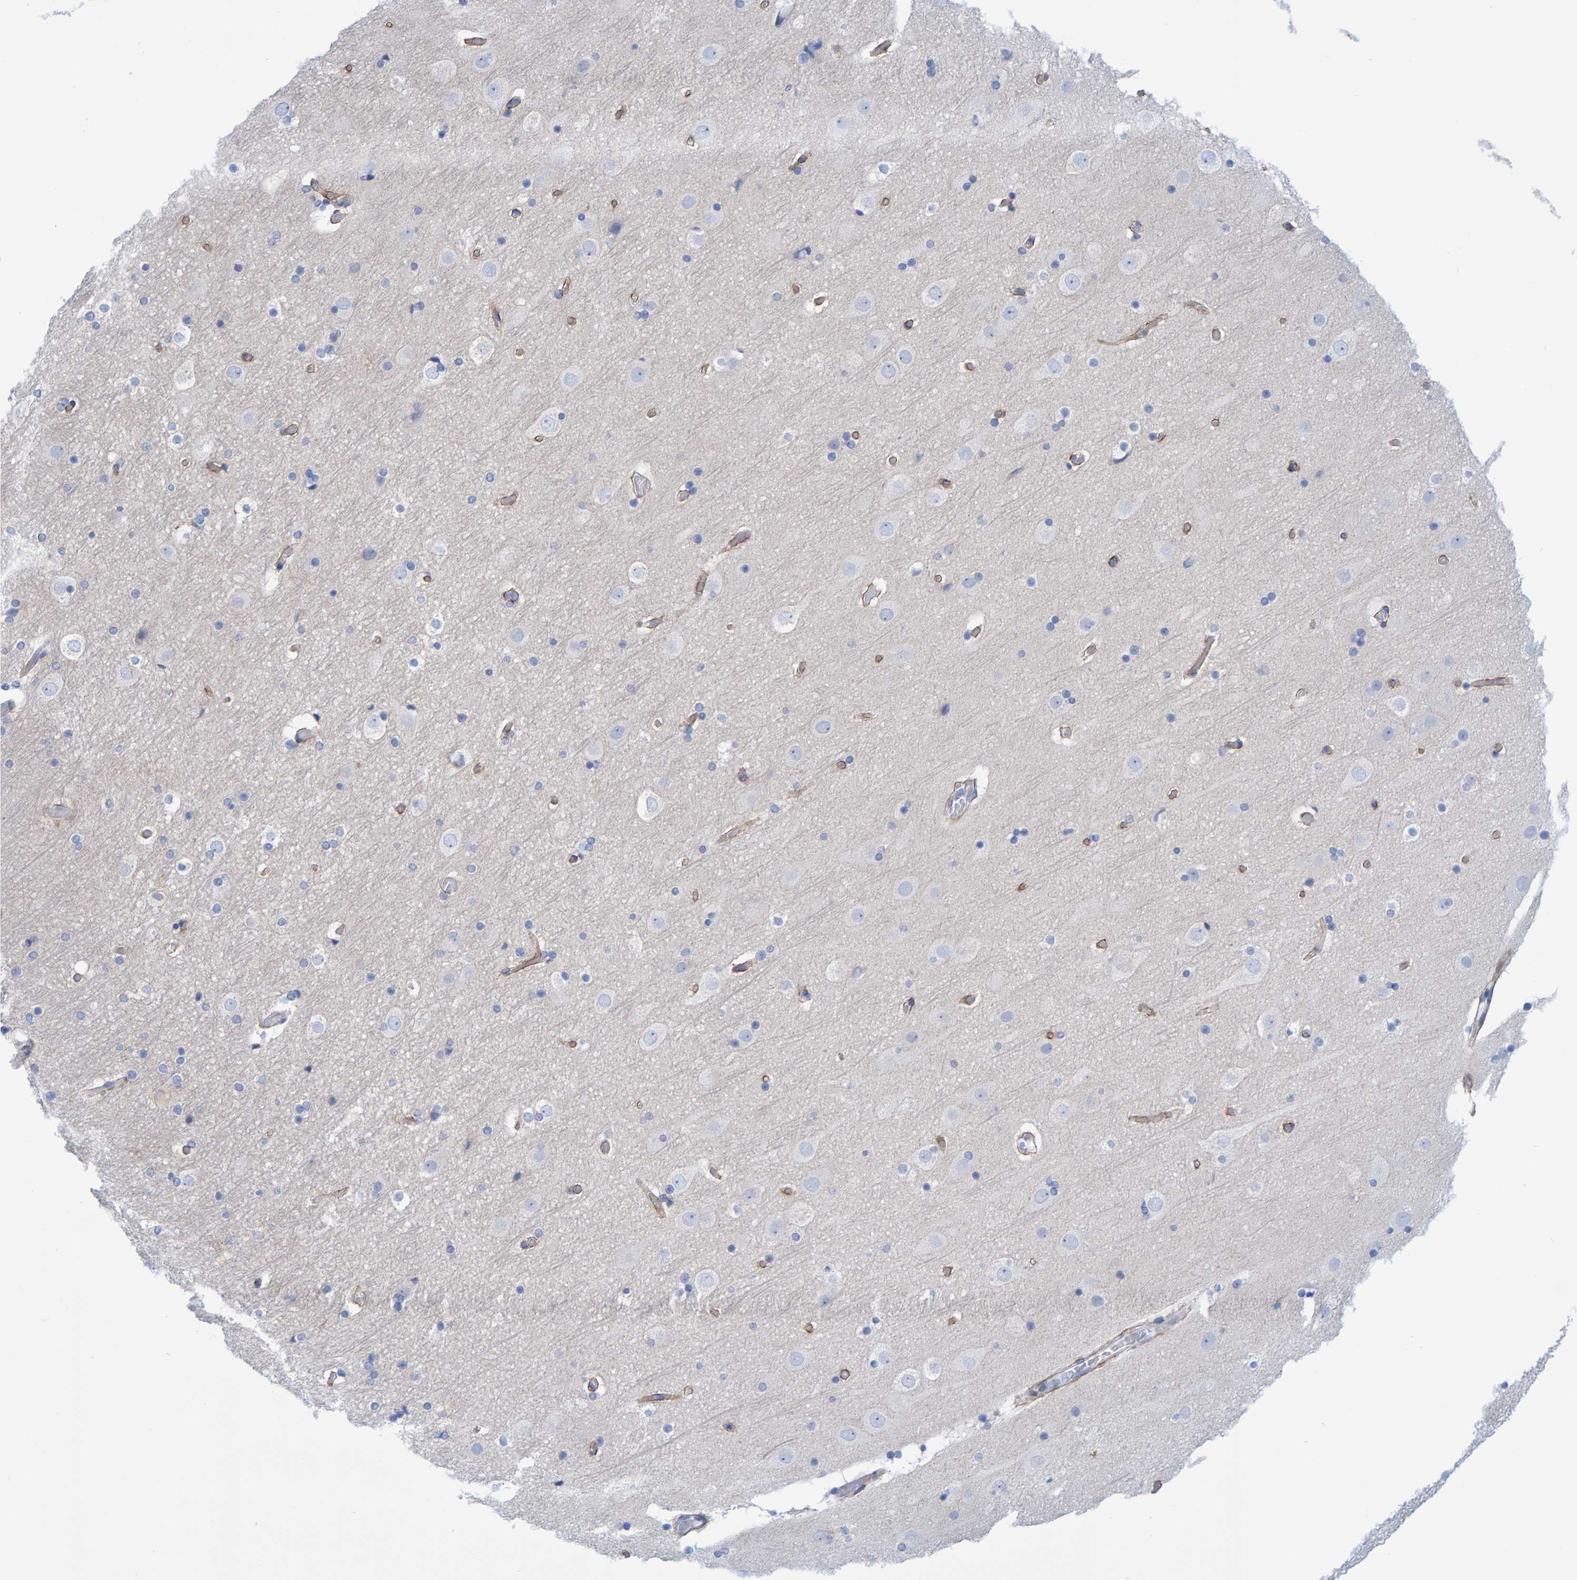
{"staining": {"intensity": "moderate", "quantity": ">75%", "location": "cytoplasmic/membranous"}, "tissue": "cerebral cortex", "cell_type": "Endothelial cells", "image_type": "normal", "snomed": [{"axis": "morphology", "description": "Normal tissue, NOS"}, {"axis": "topography", "description": "Cerebral cortex"}], "caption": "A brown stain labels moderate cytoplasmic/membranous positivity of a protein in endothelial cells of normal cerebral cortex. (DAB (3,3'-diaminobenzidine) = brown stain, brightfield microscopy at high magnification).", "gene": "JAKMIP3", "patient": {"sex": "male", "age": 57}}